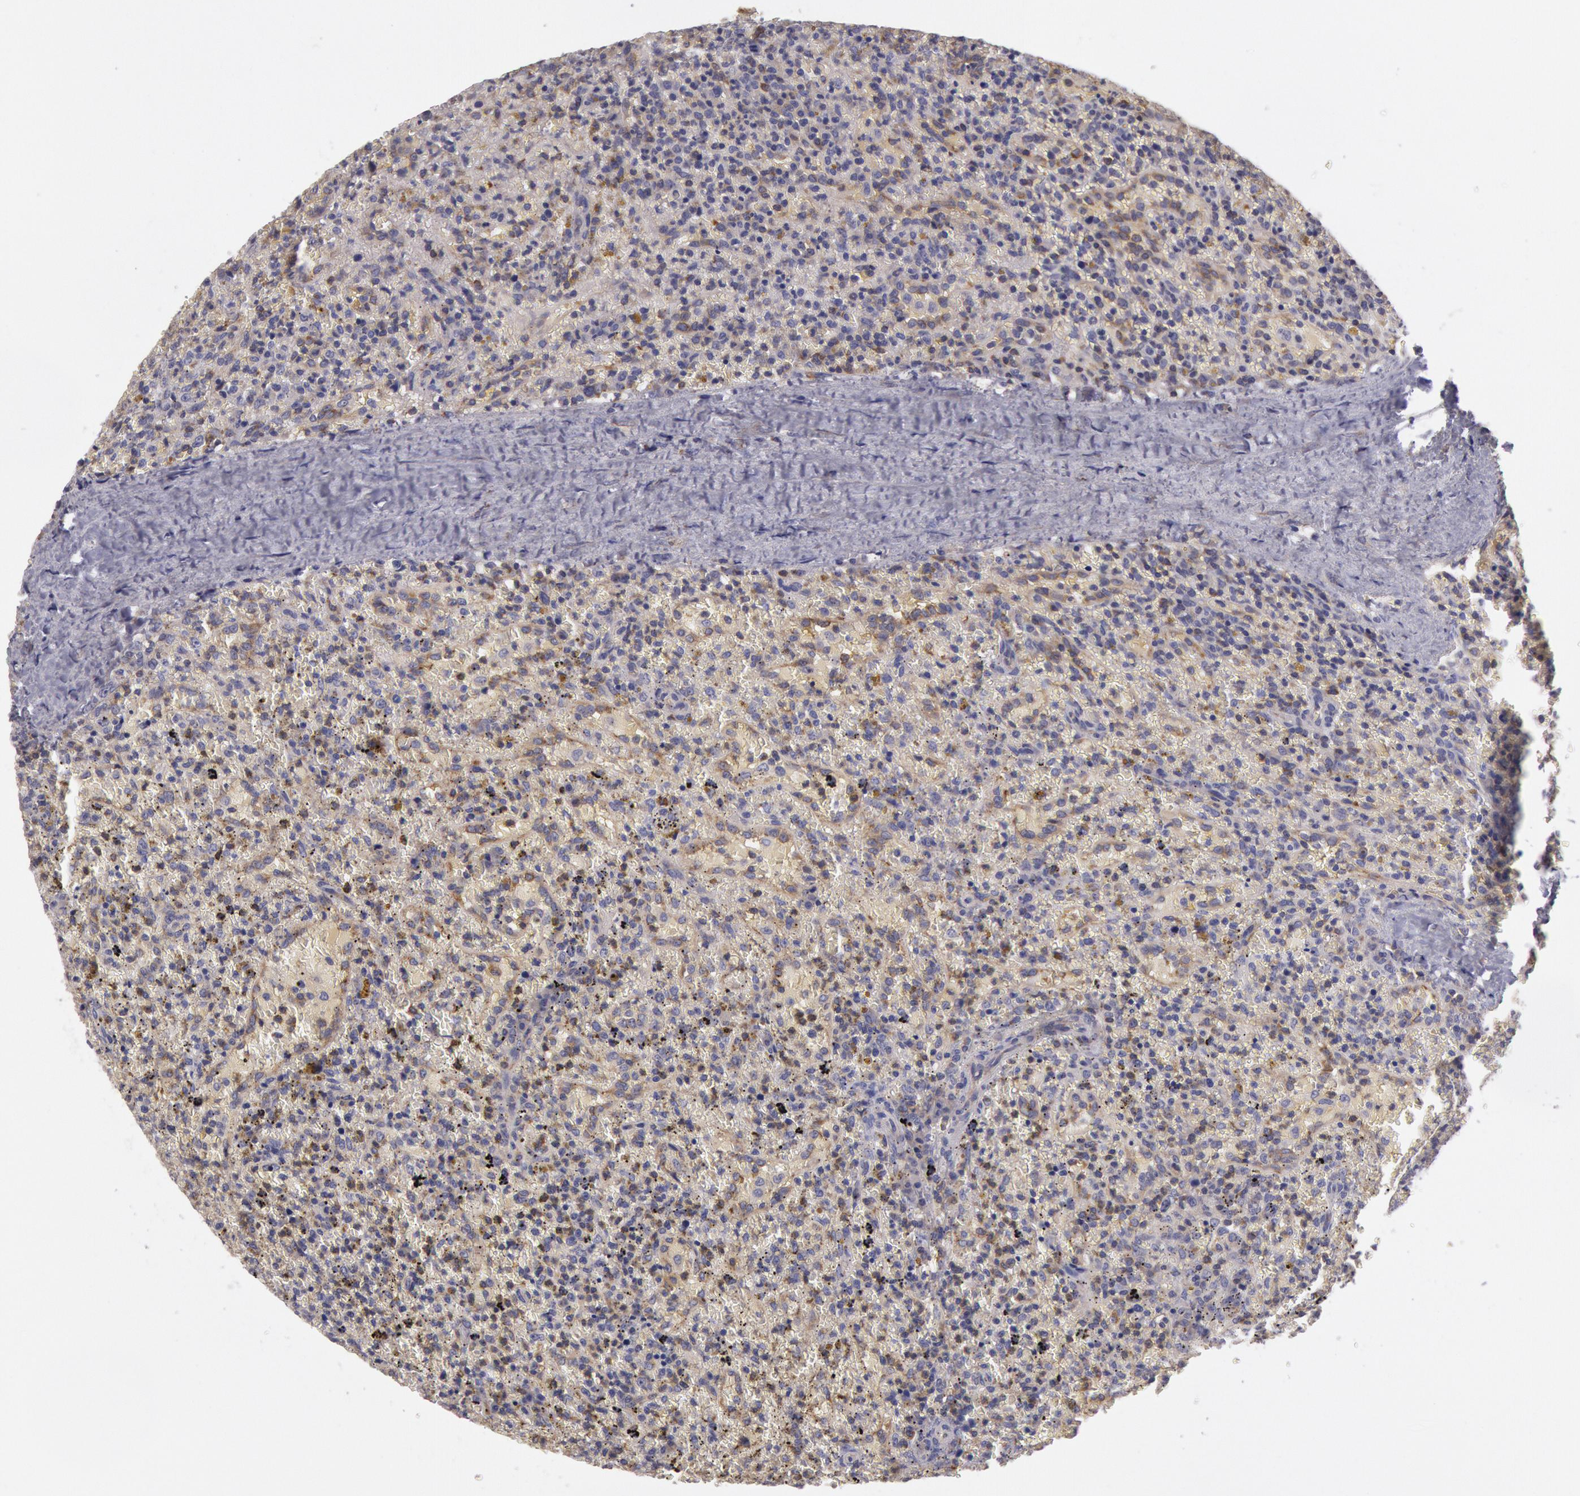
{"staining": {"intensity": "weak", "quantity": "<25%", "location": "cytoplasmic/membranous"}, "tissue": "lymphoma", "cell_type": "Tumor cells", "image_type": "cancer", "snomed": [{"axis": "morphology", "description": "Malignant lymphoma, non-Hodgkin's type, High grade"}, {"axis": "topography", "description": "Spleen"}, {"axis": "topography", "description": "Lymph node"}], "caption": "High magnification brightfield microscopy of malignant lymphoma, non-Hodgkin's type (high-grade) stained with DAB (brown) and counterstained with hematoxylin (blue): tumor cells show no significant staining.", "gene": "NMT2", "patient": {"sex": "female", "age": 70}}